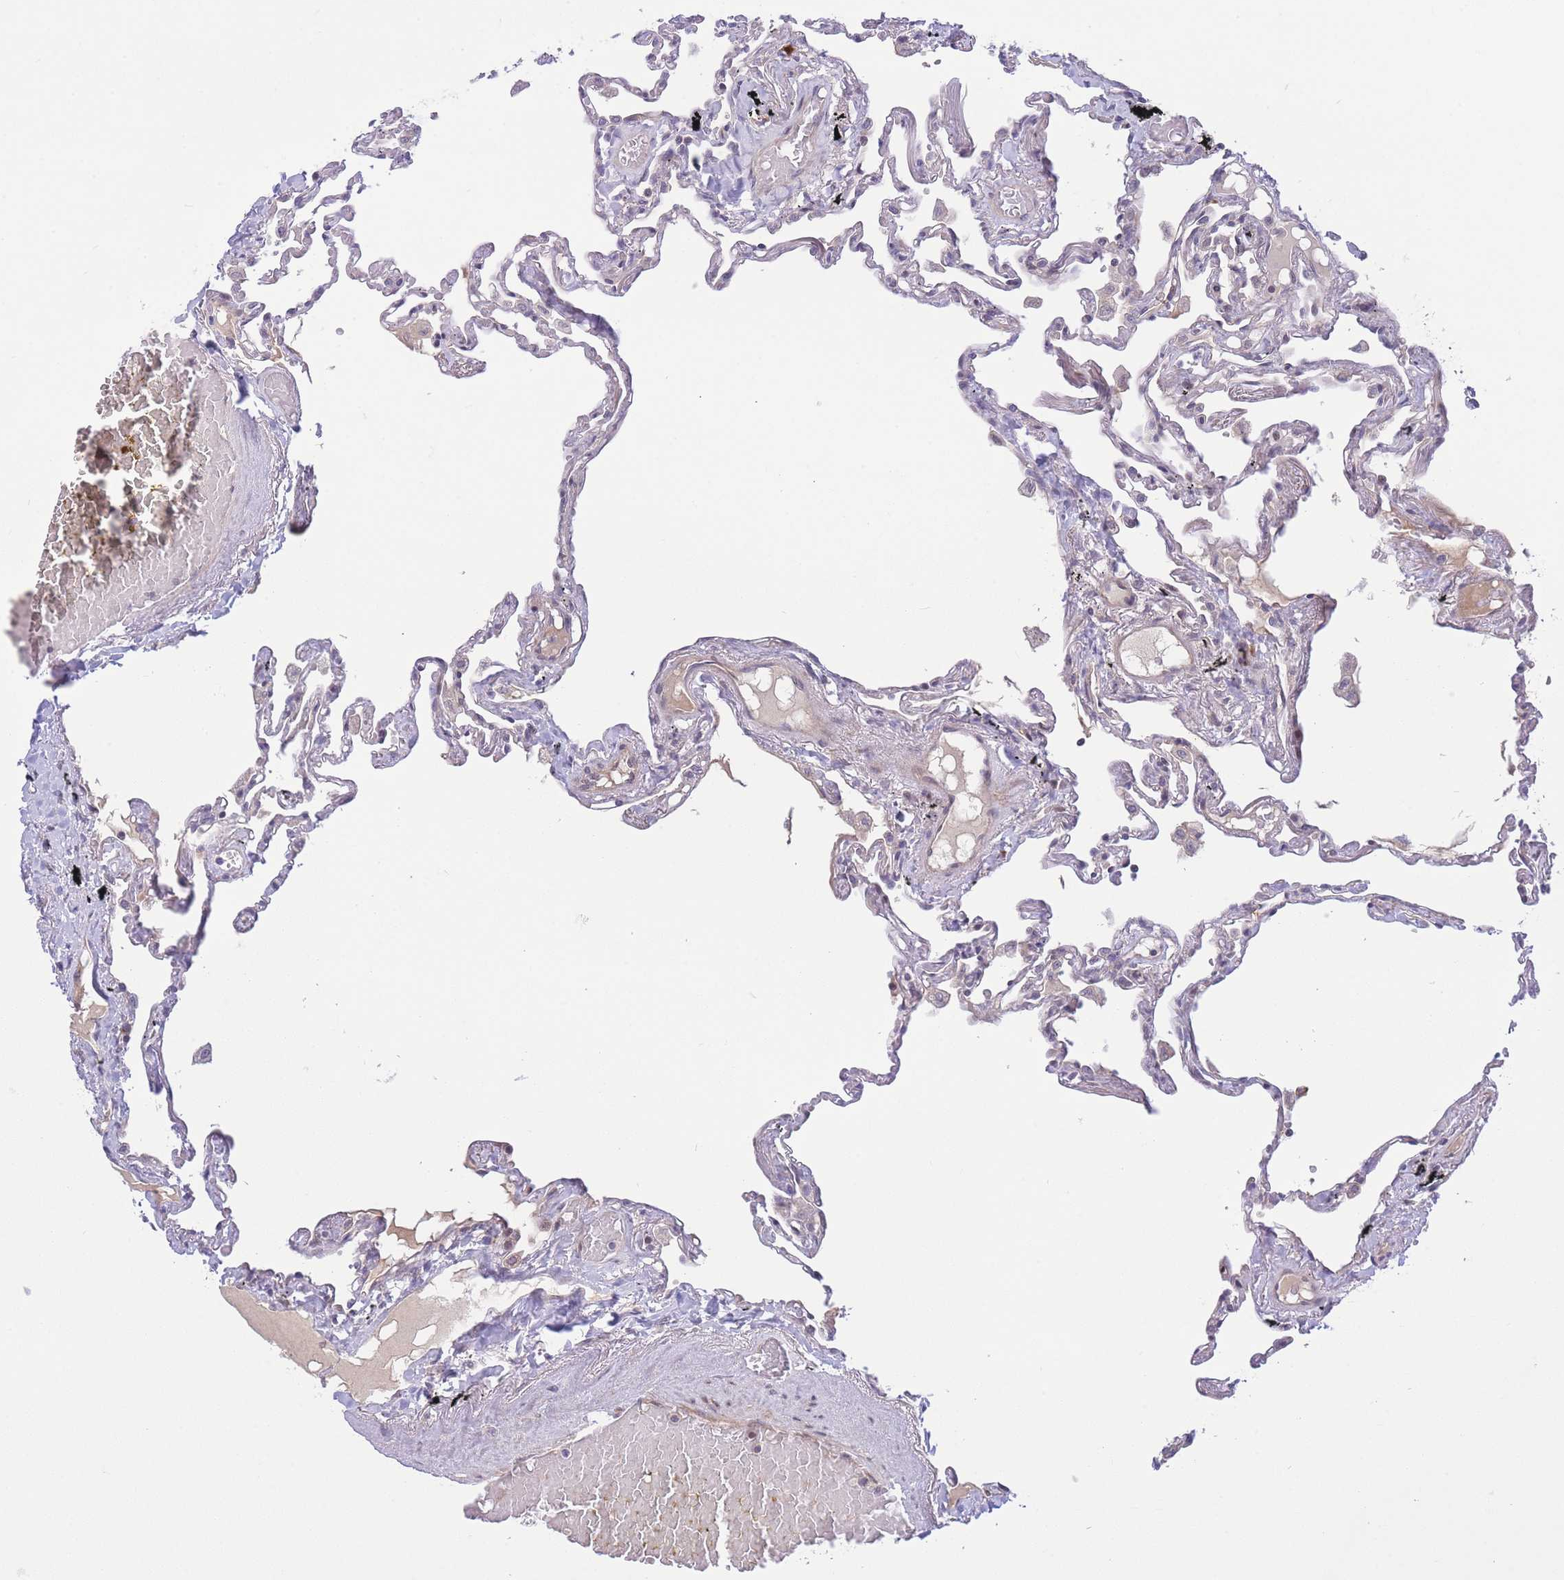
{"staining": {"intensity": "negative", "quantity": "none", "location": "none"}, "tissue": "lung", "cell_type": "Alveolar cells", "image_type": "normal", "snomed": [{"axis": "morphology", "description": "Normal tissue, NOS"}, {"axis": "topography", "description": "Lung"}], "caption": "An immunohistochemistry micrograph of normal lung is shown. There is no staining in alveolar cells of lung. (DAB immunohistochemistry (IHC), high magnification).", "gene": "CDC25B", "patient": {"sex": "female", "age": 67}}